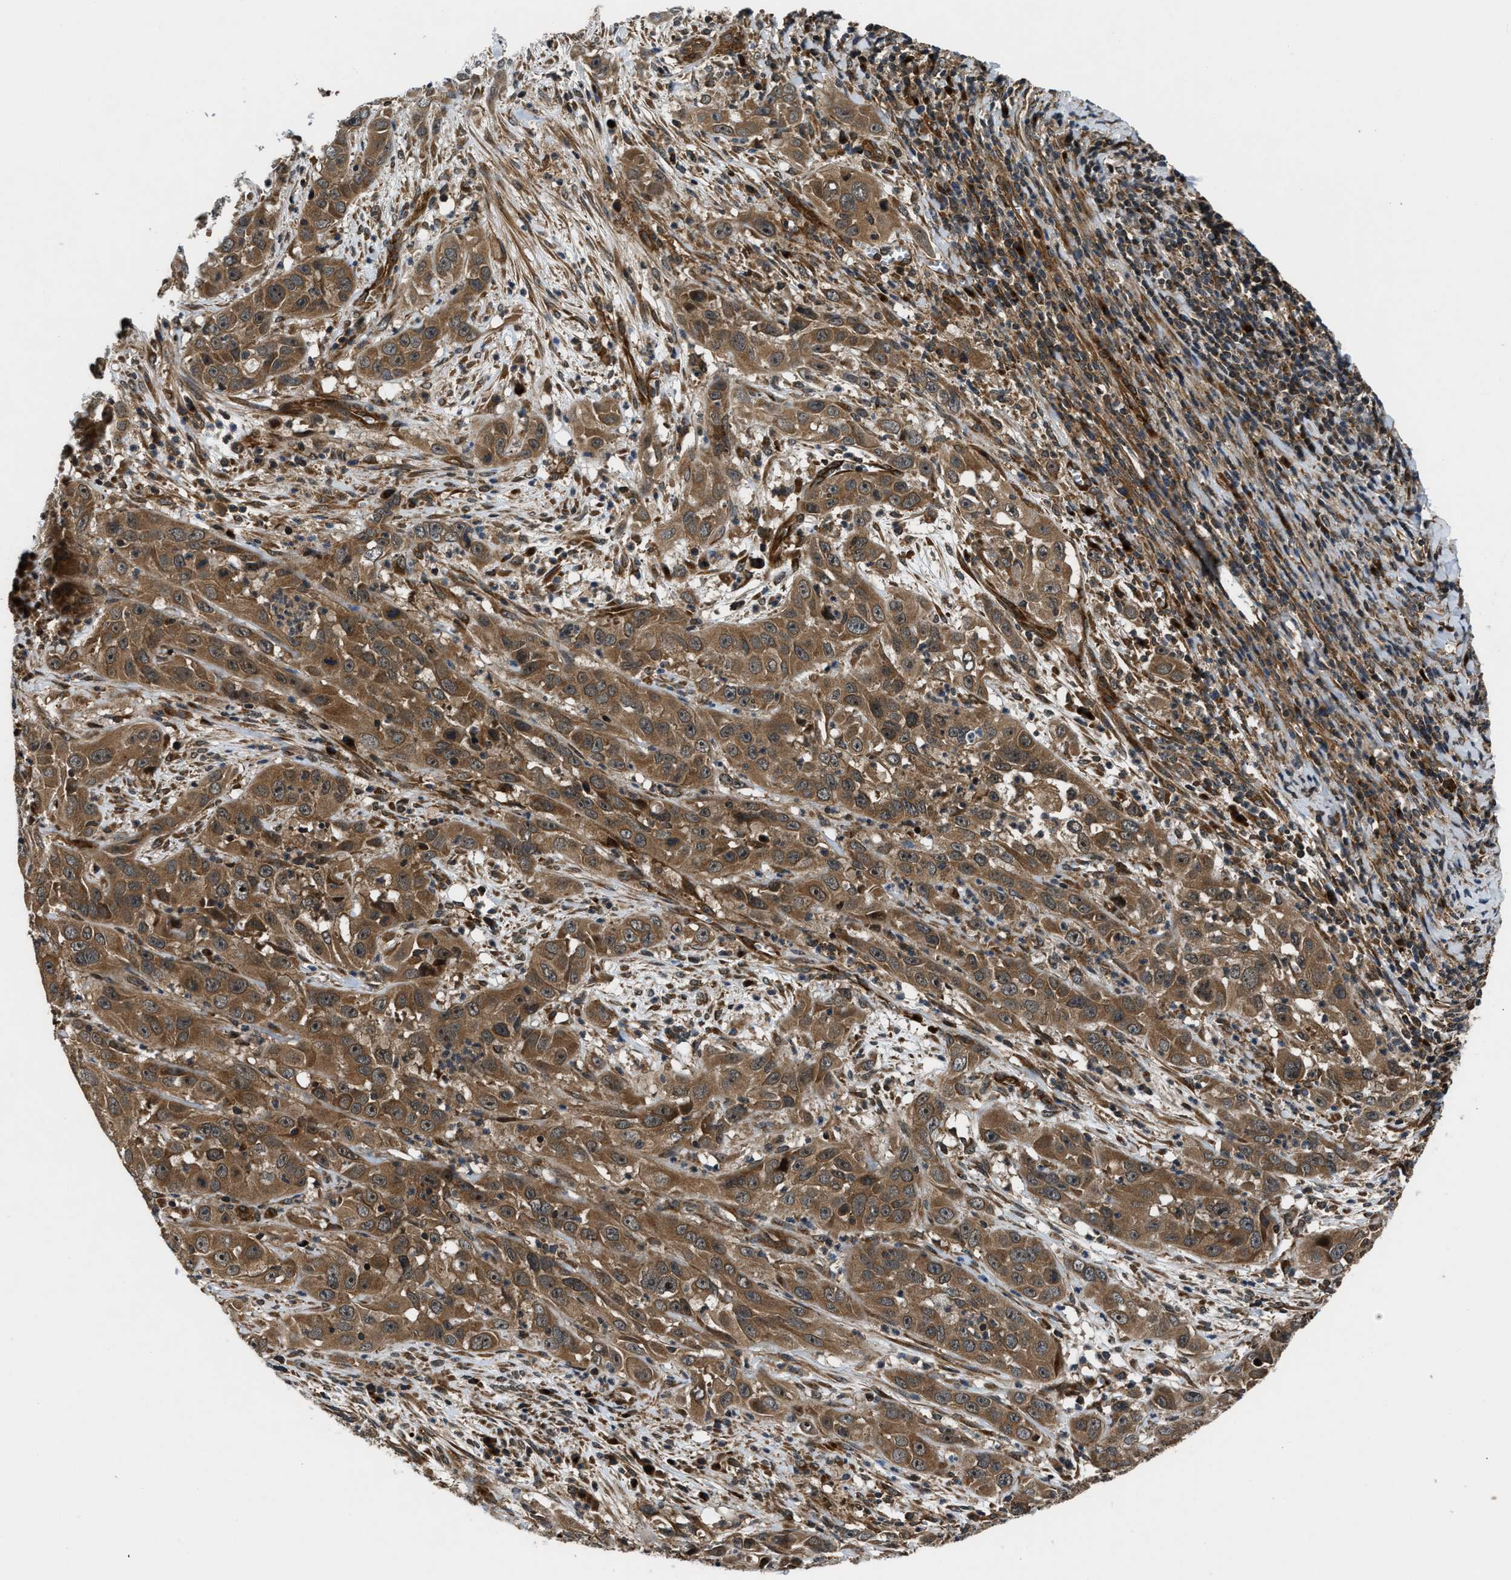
{"staining": {"intensity": "moderate", "quantity": ">75%", "location": "cytoplasmic/membranous"}, "tissue": "cervical cancer", "cell_type": "Tumor cells", "image_type": "cancer", "snomed": [{"axis": "morphology", "description": "Squamous cell carcinoma, NOS"}, {"axis": "topography", "description": "Cervix"}], "caption": "Moderate cytoplasmic/membranous positivity for a protein is seen in about >75% of tumor cells of cervical cancer (squamous cell carcinoma) using immunohistochemistry (IHC).", "gene": "PNPLA8", "patient": {"sex": "female", "age": 32}}